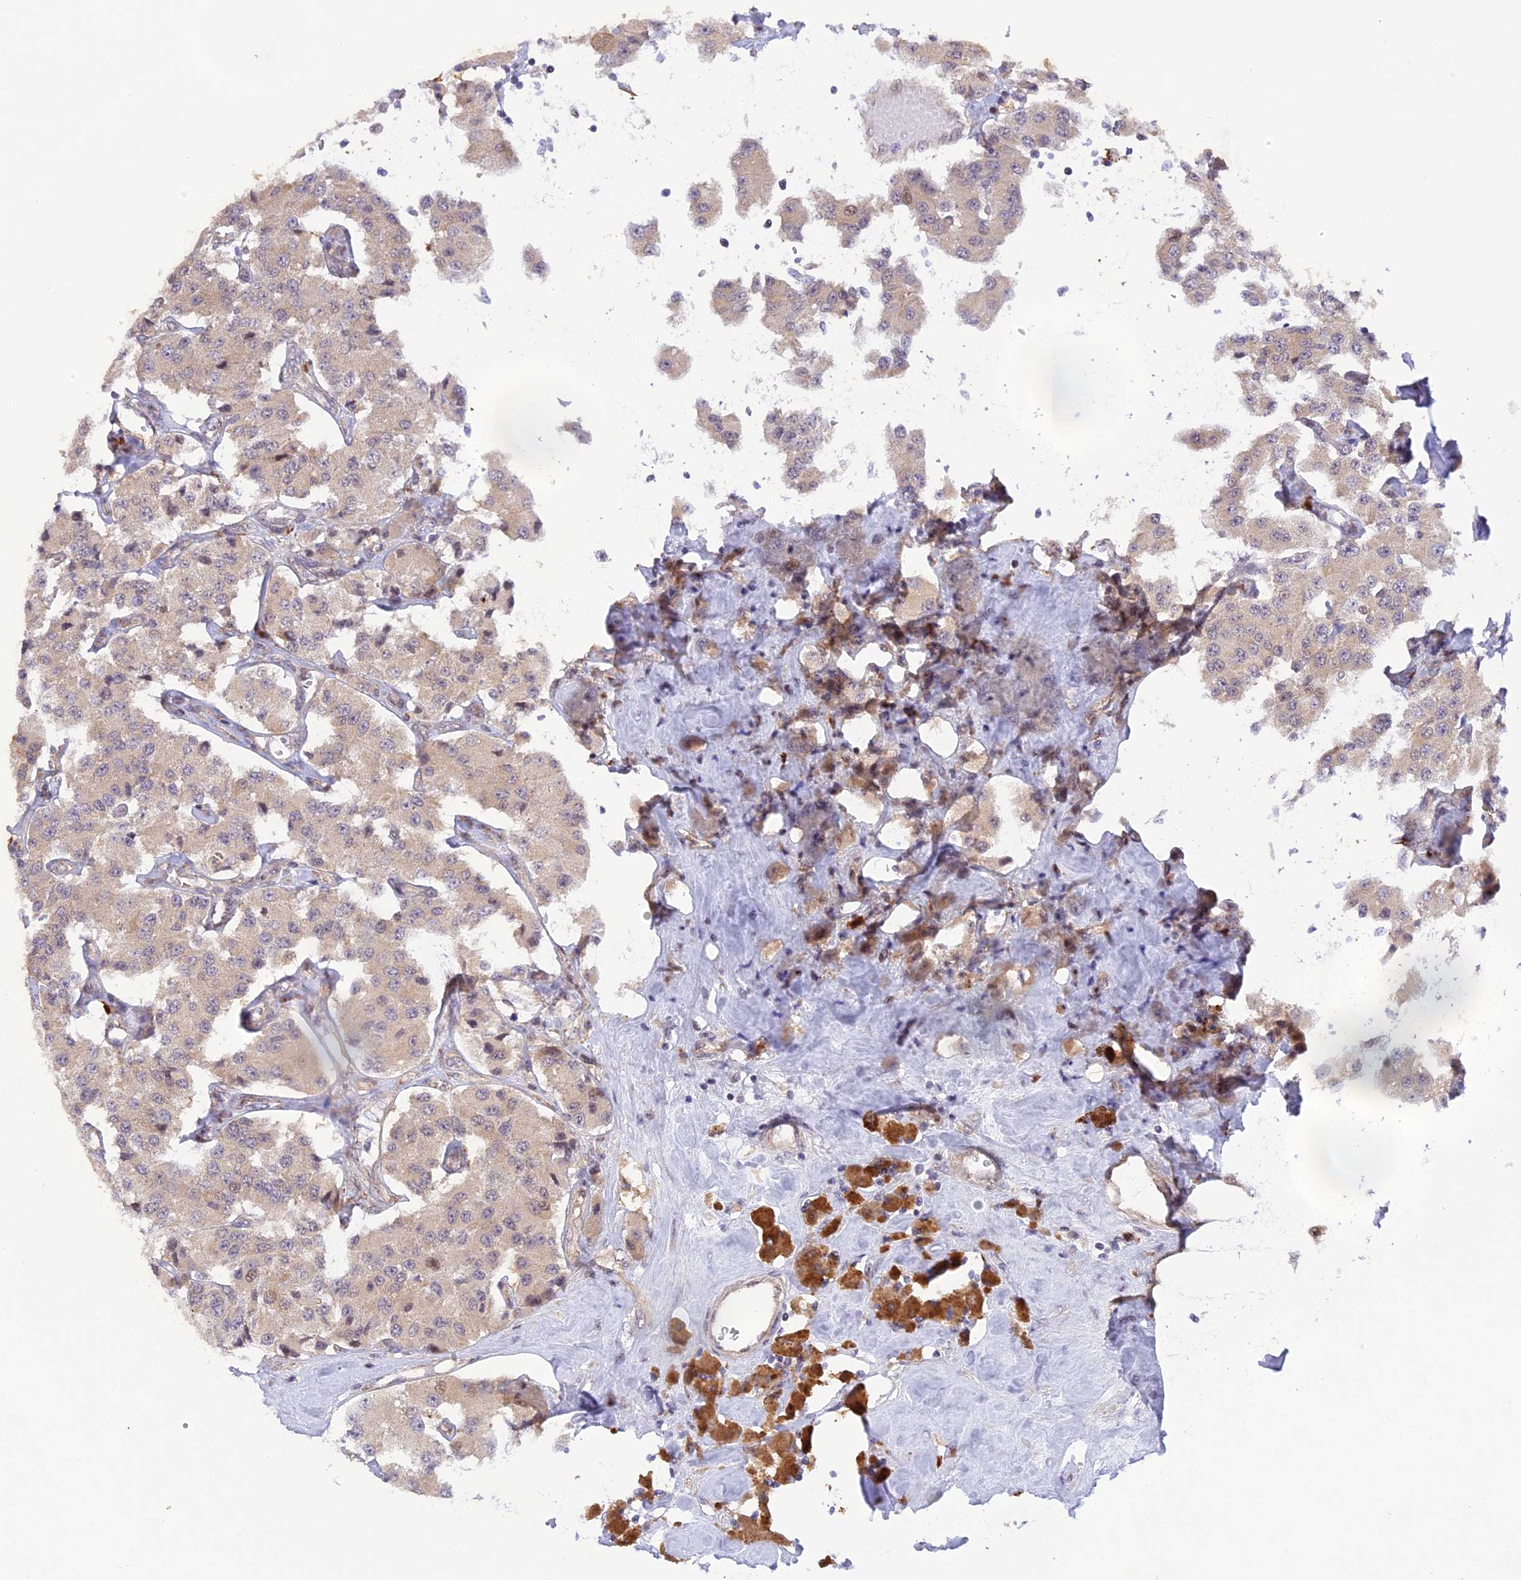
{"staining": {"intensity": "negative", "quantity": "none", "location": "none"}, "tissue": "carcinoid", "cell_type": "Tumor cells", "image_type": "cancer", "snomed": [{"axis": "morphology", "description": "Carcinoid, malignant, NOS"}, {"axis": "topography", "description": "Pancreas"}], "caption": "Immunohistochemistry (IHC) of malignant carcinoid shows no staining in tumor cells.", "gene": "SAMD4A", "patient": {"sex": "male", "age": 41}}